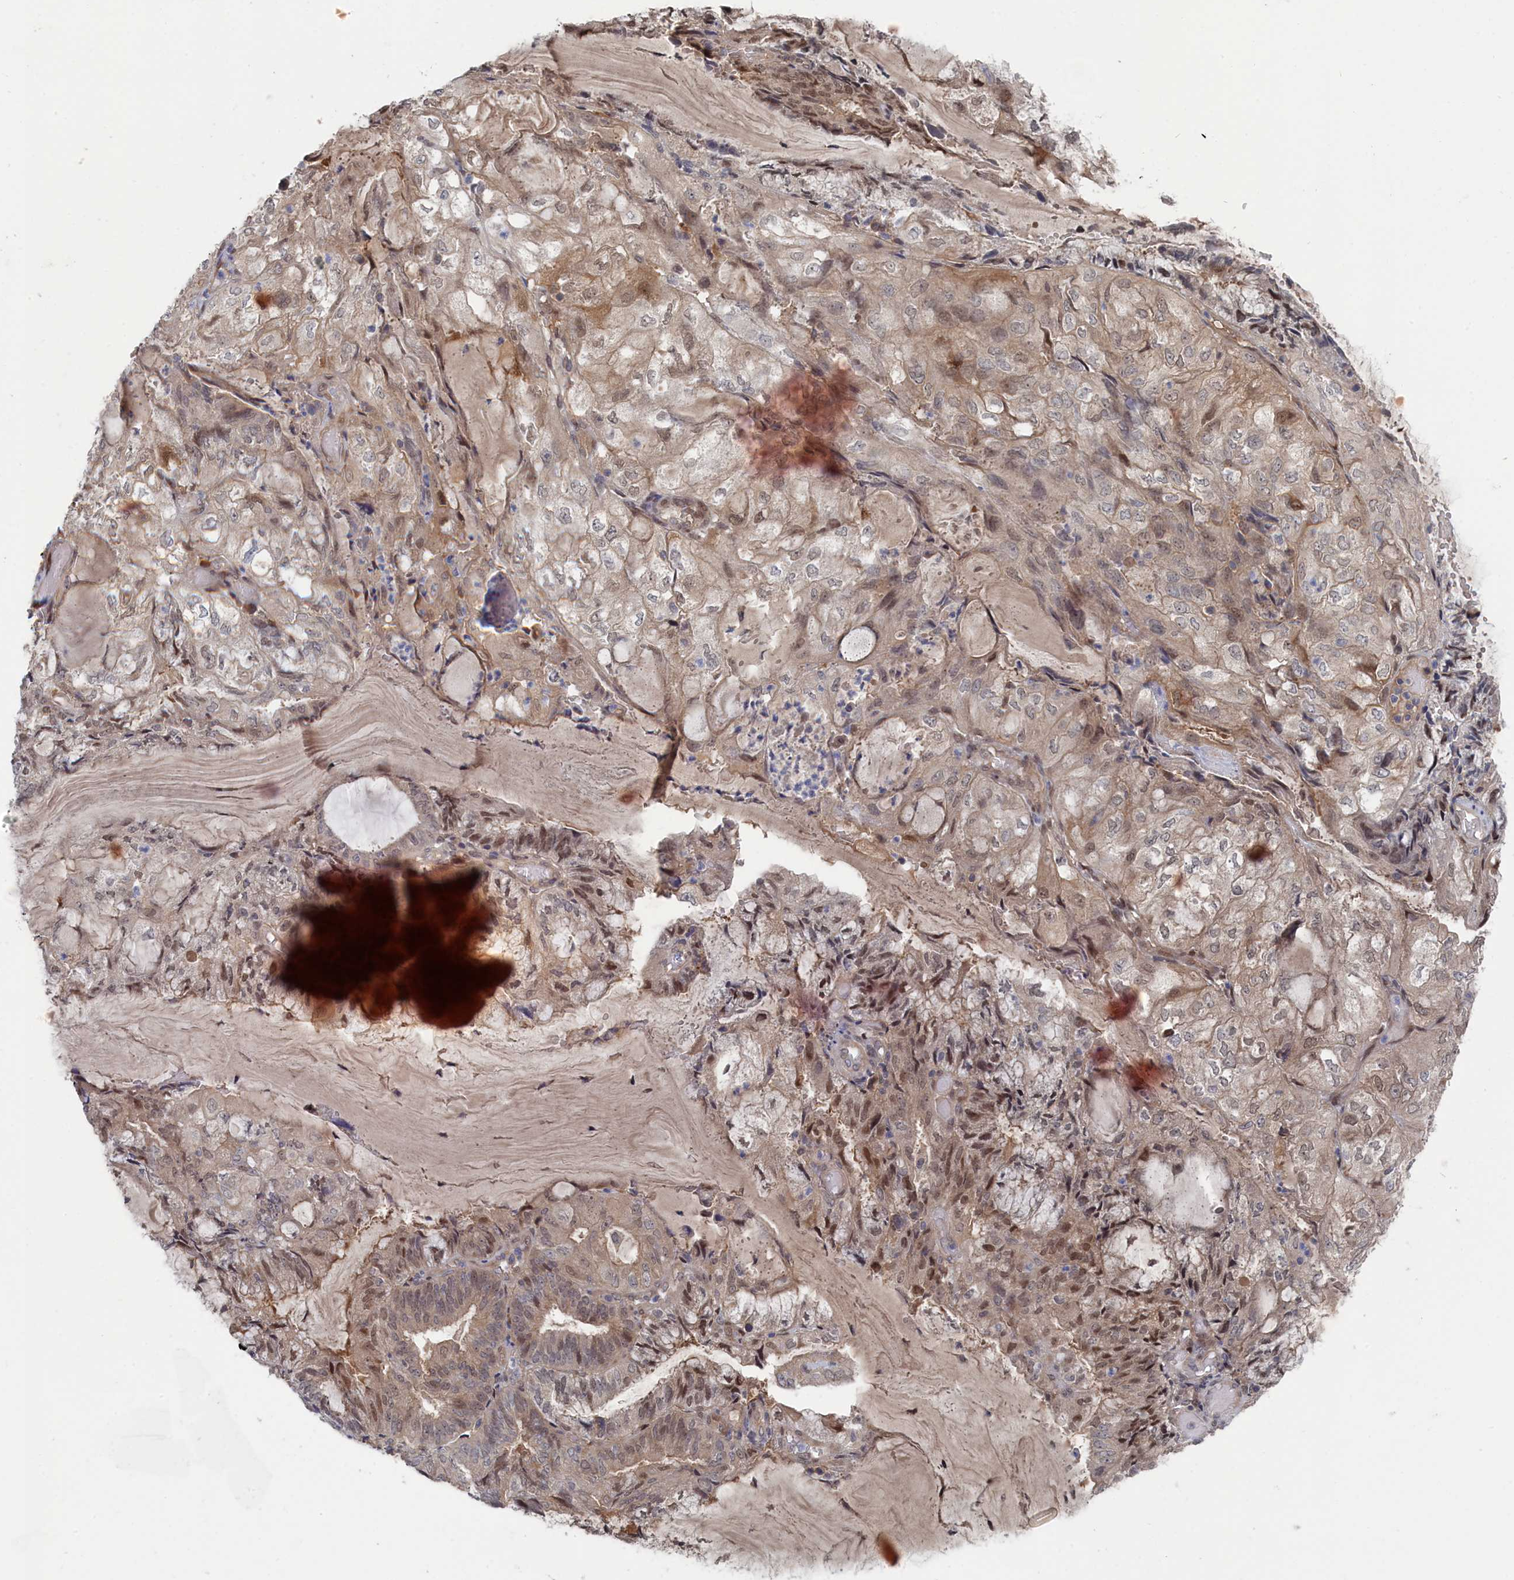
{"staining": {"intensity": "weak", "quantity": "25%-75%", "location": "nuclear"}, "tissue": "endometrial cancer", "cell_type": "Tumor cells", "image_type": "cancer", "snomed": [{"axis": "morphology", "description": "Adenocarcinoma, NOS"}, {"axis": "topography", "description": "Endometrium"}], "caption": "An IHC histopathology image of tumor tissue is shown. Protein staining in brown labels weak nuclear positivity in adenocarcinoma (endometrial) within tumor cells.", "gene": "IRGQ", "patient": {"sex": "female", "age": 81}}